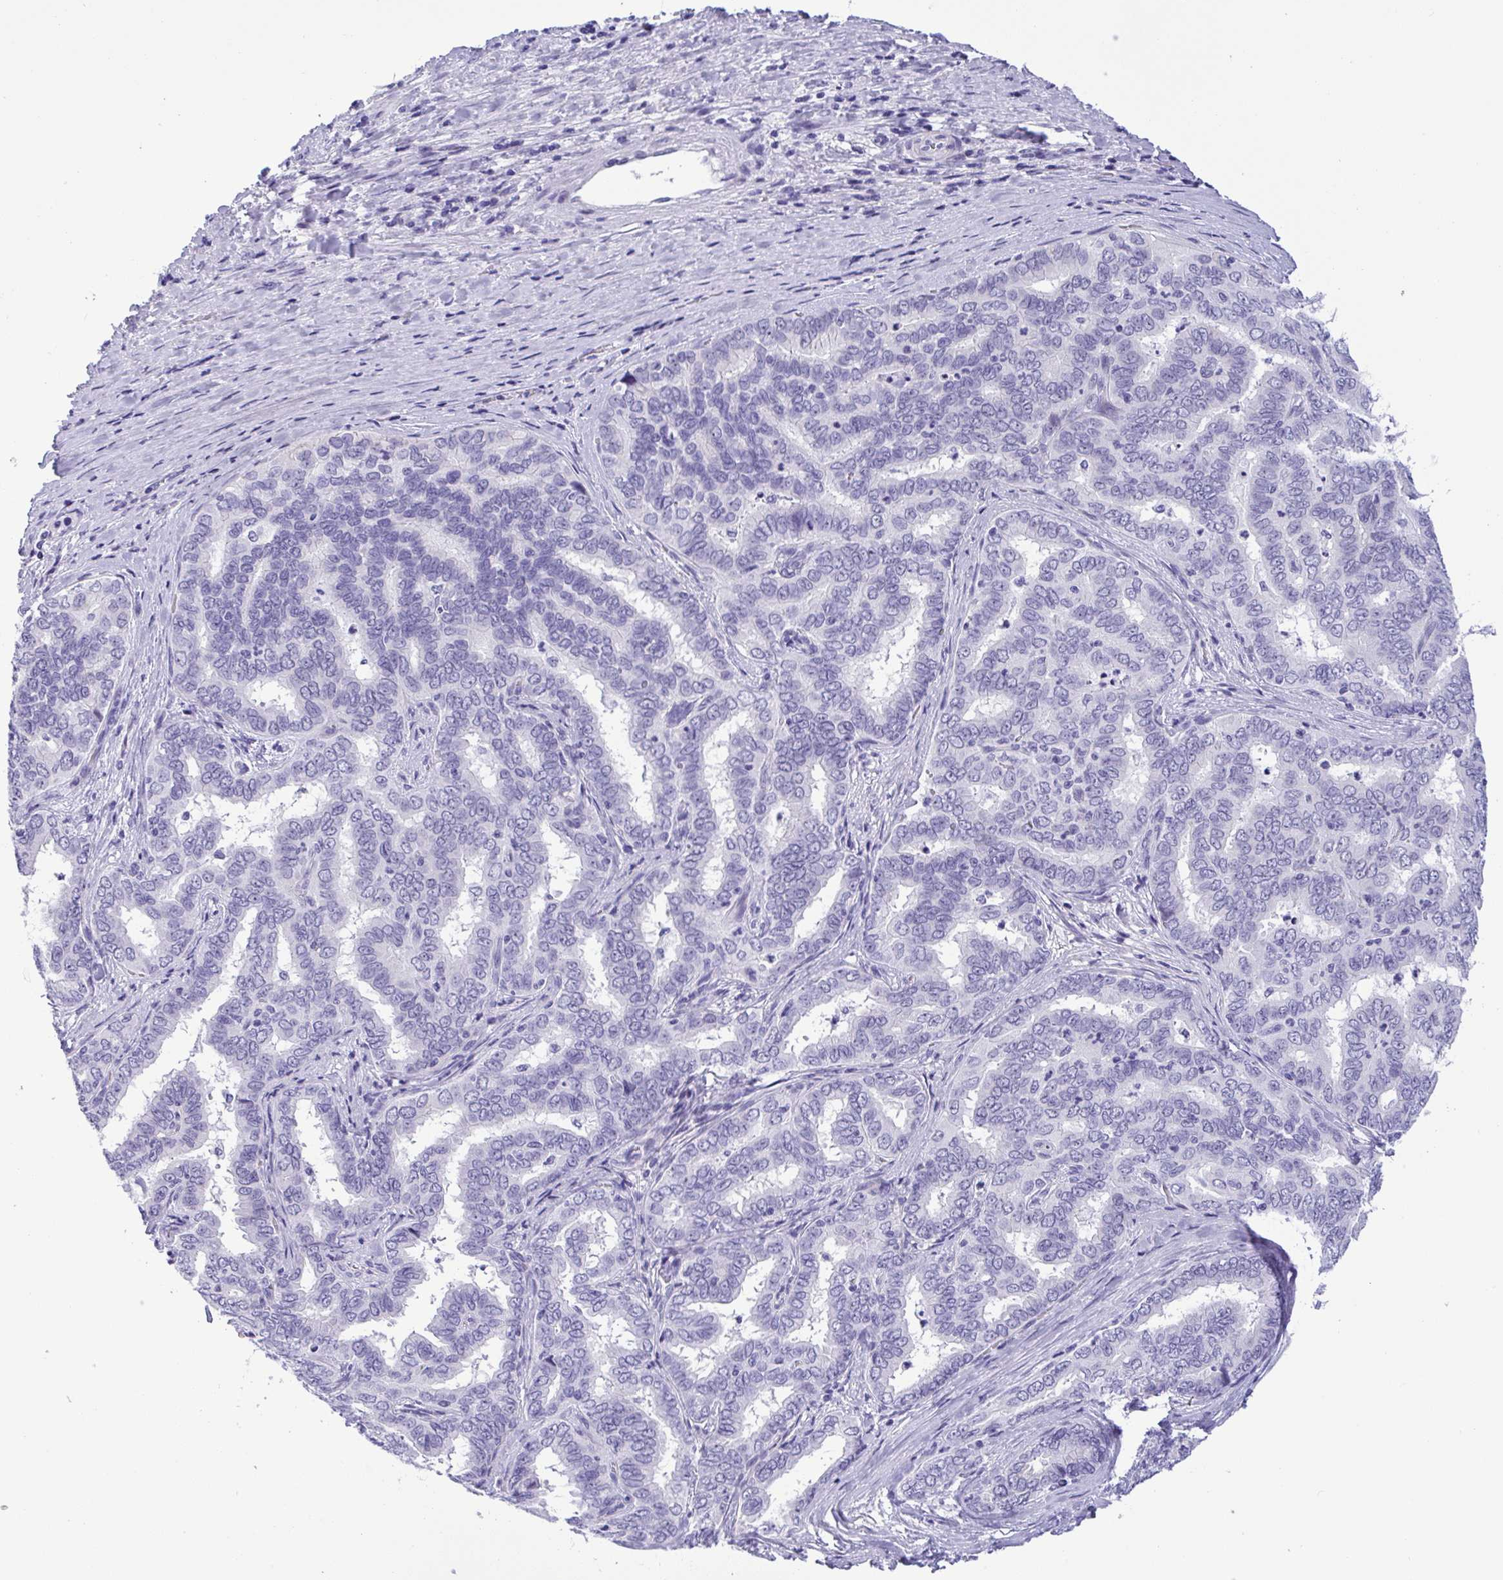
{"staining": {"intensity": "negative", "quantity": "none", "location": "none"}, "tissue": "liver cancer", "cell_type": "Tumor cells", "image_type": "cancer", "snomed": [{"axis": "morphology", "description": "Cholangiocarcinoma"}, {"axis": "topography", "description": "Liver"}], "caption": "DAB (3,3'-diaminobenzidine) immunohistochemical staining of human liver cancer exhibits no significant expression in tumor cells. Nuclei are stained in blue.", "gene": "YBX2", "patient": {"sex": "female", "age": 64}}